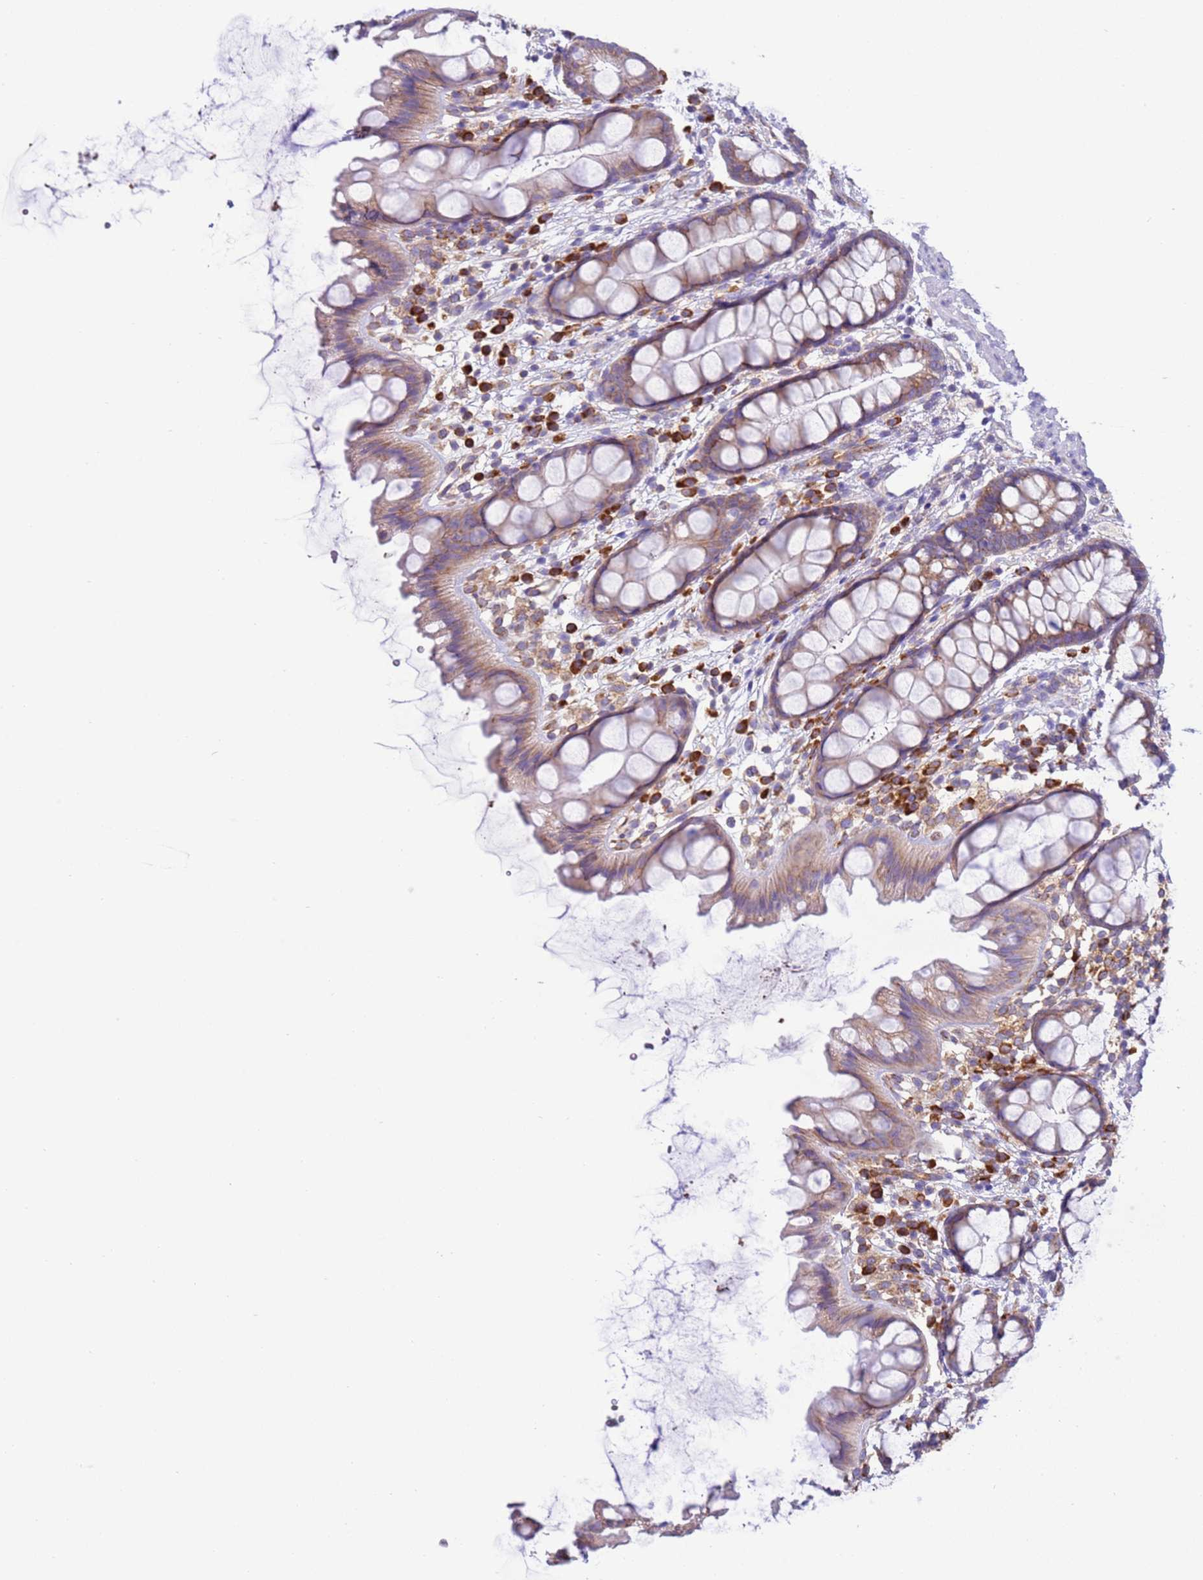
{"staining": {"intensity": "moderate", "quantity": ">75%", "location": "cytoplasmic/membranous"}, "tissue": "rectum", "cell_type": "Glandular cells", "image_type": "normal", "snomed": [{"axis": "morphology", "description": "Normal tissue, NOS"}, {"axis": "topography", "description": "Rectum"}], "caption": "Protein staining of unremarkable rectum shows moderate cytoplasmic/membranous expression in about >75% of glandular cells.", "gene": "VARS1", "patient": {"sex": "female", "age": 65}}